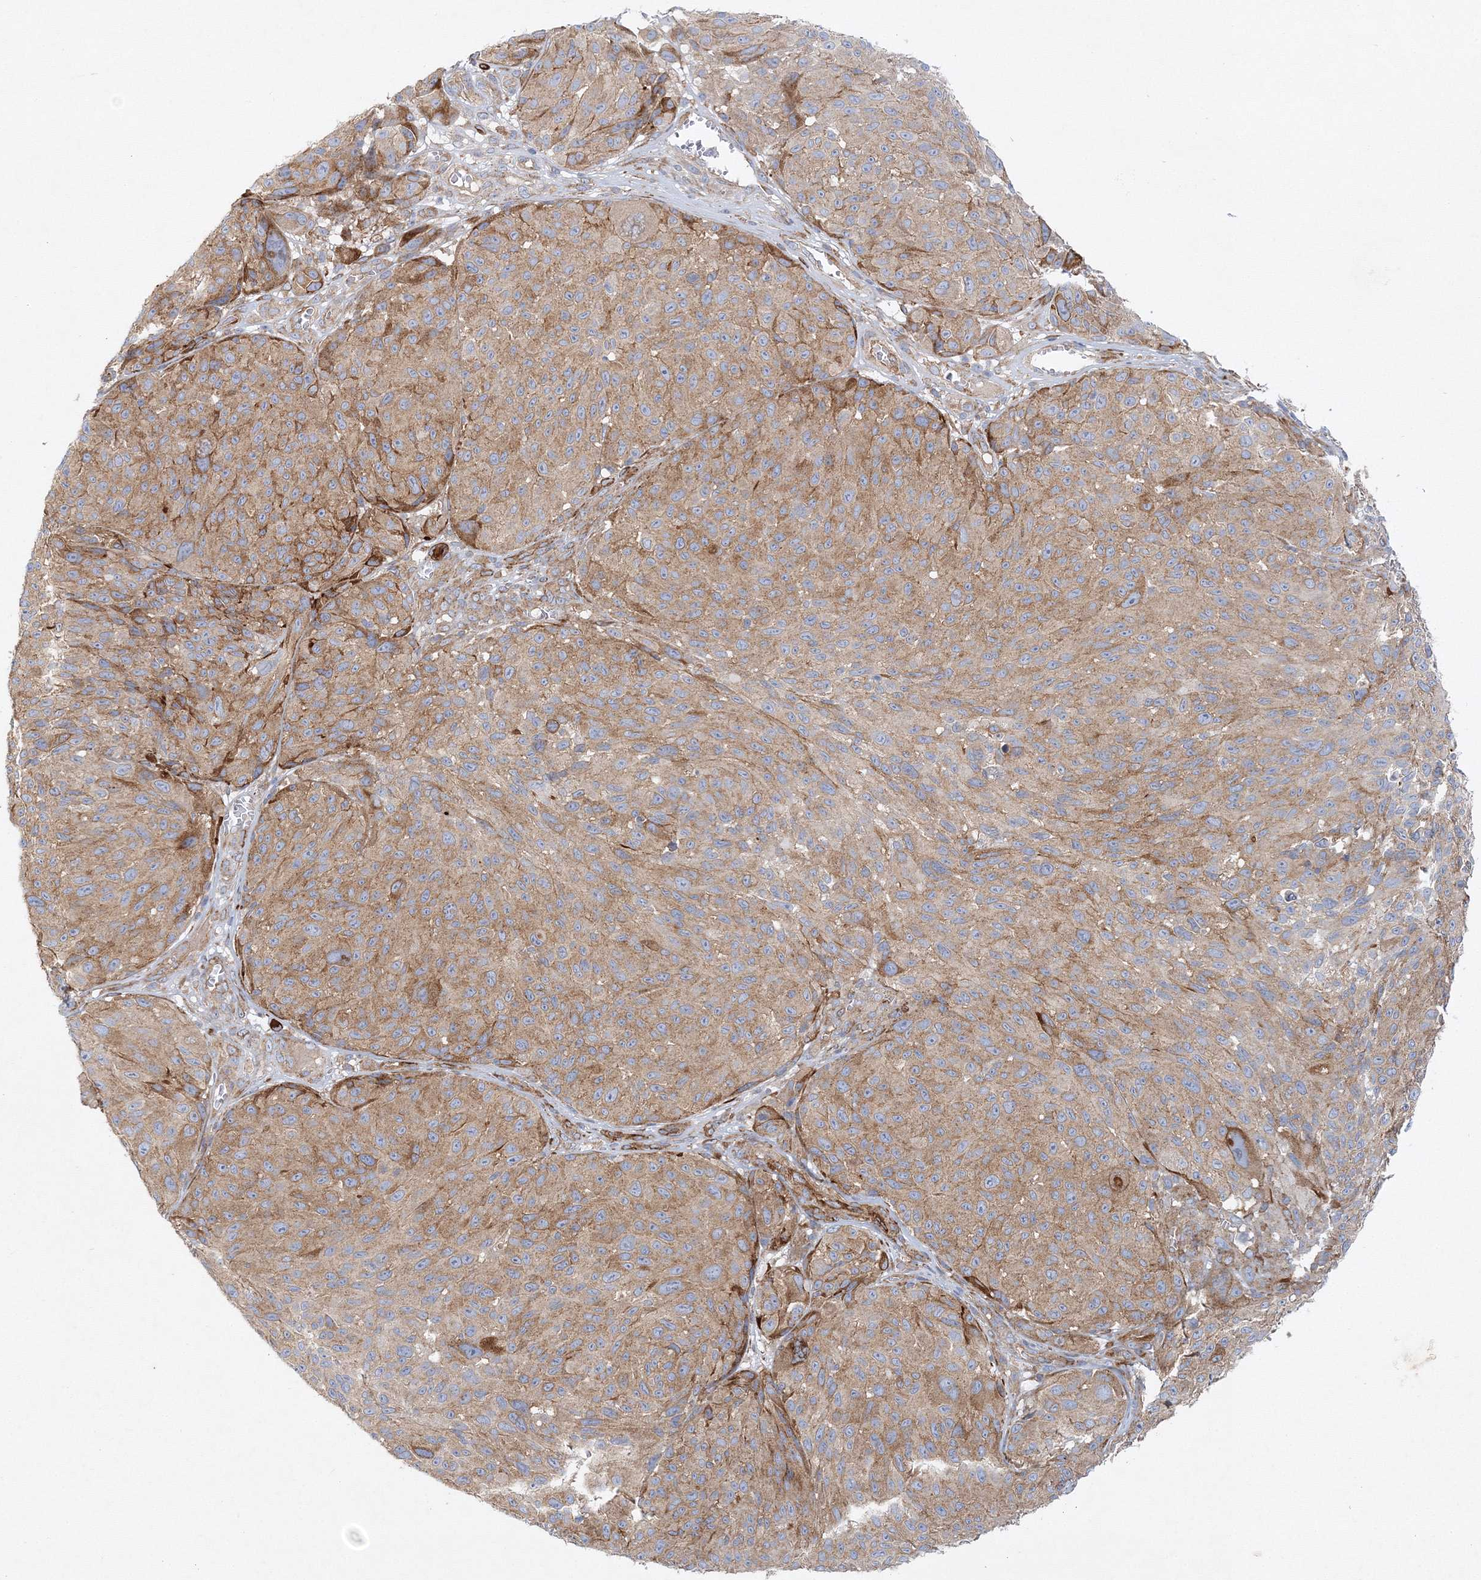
{"staining": {"intensity": "moderate", "quantity": ">75%", "location": "cytoplasmic/membranous"}, "tissue": "melanoma", "cell_type": "Tumor cells", "image_type": "cancer", "snomed": [{"axis": "morphology", "description": "Malignant melanoma, NOS"}, {"axis": "topography", "description": "Skin"}], "caption": "Malignant melanoma stained with a brown dye demonstrates moderate cytoplasmic/membranous positive expression in approximately >75% of tumor cells.", "gene": "ZFYVE16", "patient": {"sex": "male", "age": 83}}